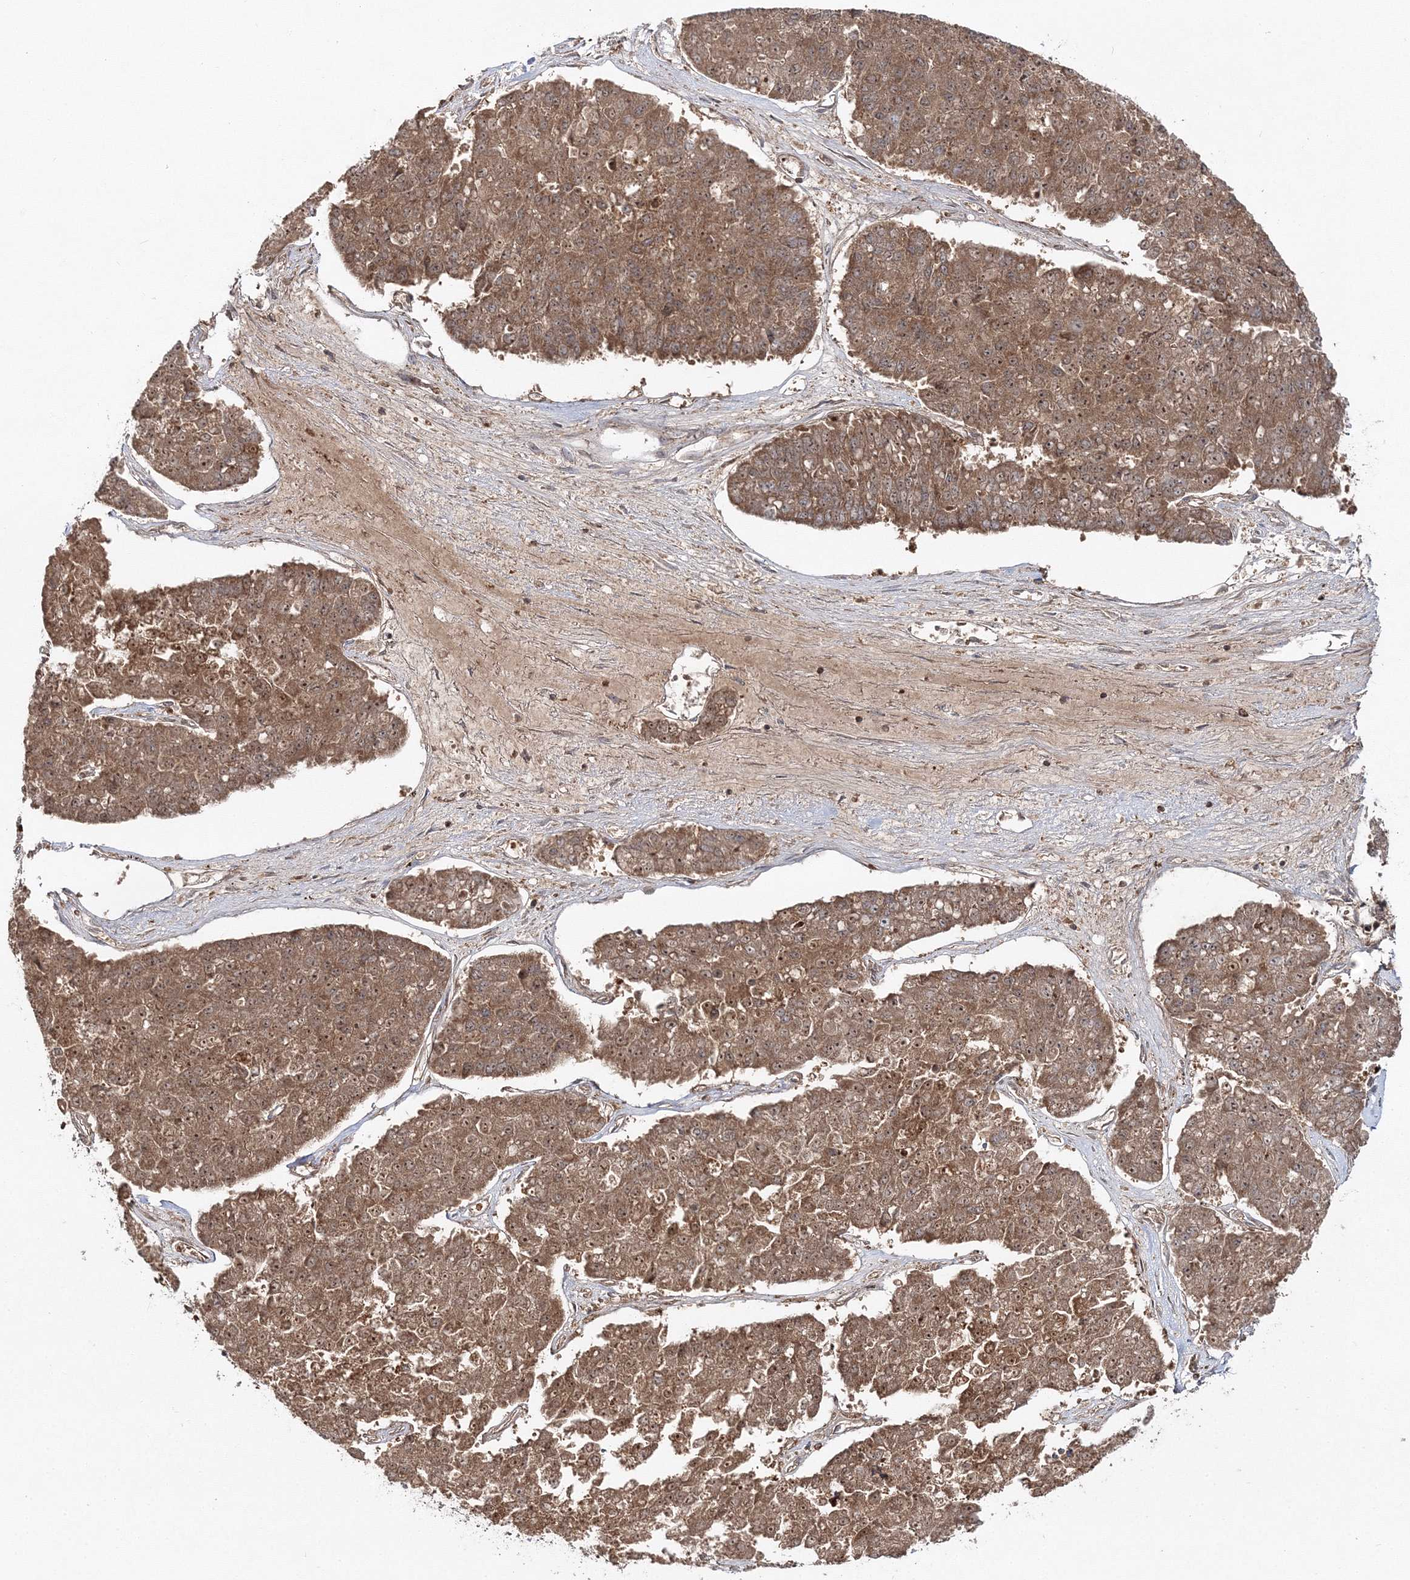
{"staining": {"intensity": "moderate", "quantity": ">75%", "location": "cytoplasmic/membranous,nuclear"}, "tissue": "pancreatic cancer", "cell_type": "Tumor cells", "image_type": "cancer", "snomed": [{"axis": "morphology", "description": "Adenocarcinoma, NOS"}, {"axis": "topography", "description": "Pancreas"}], "caption": "Moderate cytoplasmic/membranous and nuclear staining is identified in approximately >75% of tumor cells in adenocarcinoma (pancreatic). The staining is performed using DAB brown chromogen to label protein expression. The nuclei are counter-stained blue using hematoxylin.", "gene": "PCBD2", "patient": {"sex": "male", "age": 50}}